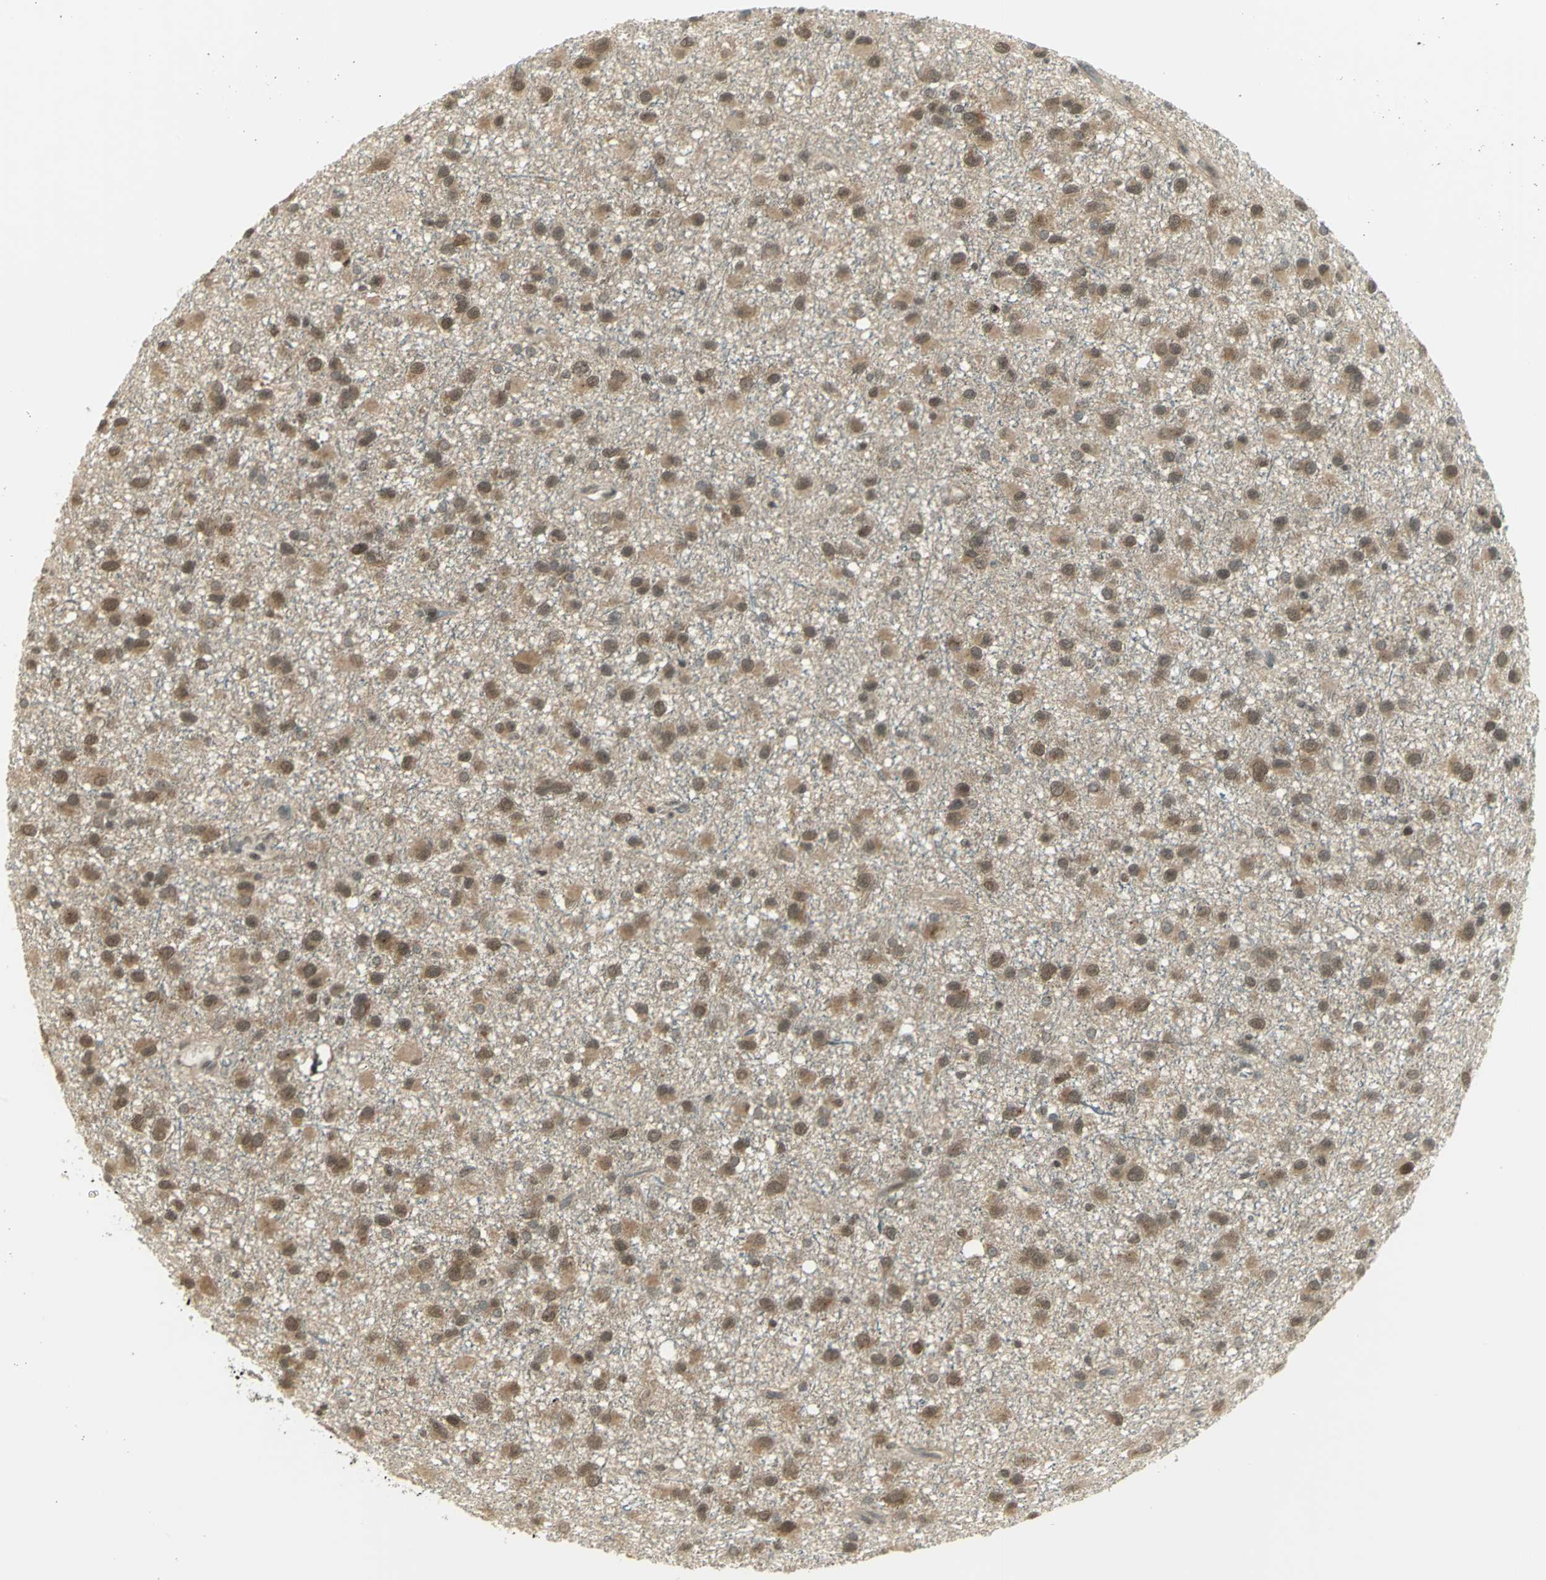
{"staining": {"intensity": "moderate", "quantity": ">75%", "location": "cytoplasmic/membranous"}, "tissue": "glioma", "cell_type": "Tumor cells", "image_type": "cancer", "snomed": [{"axis": "morphology", "description": "Glioma, malignant, Low grade"}, {"axis": "topography", "description": "Brain"}], "caption": "Glioma stained for a protein exhibits moderate cytoplasmic/membranous positivity in tumor cells.", "gene": "CDC34", "patient": {"sex": "male", "age": 42}}